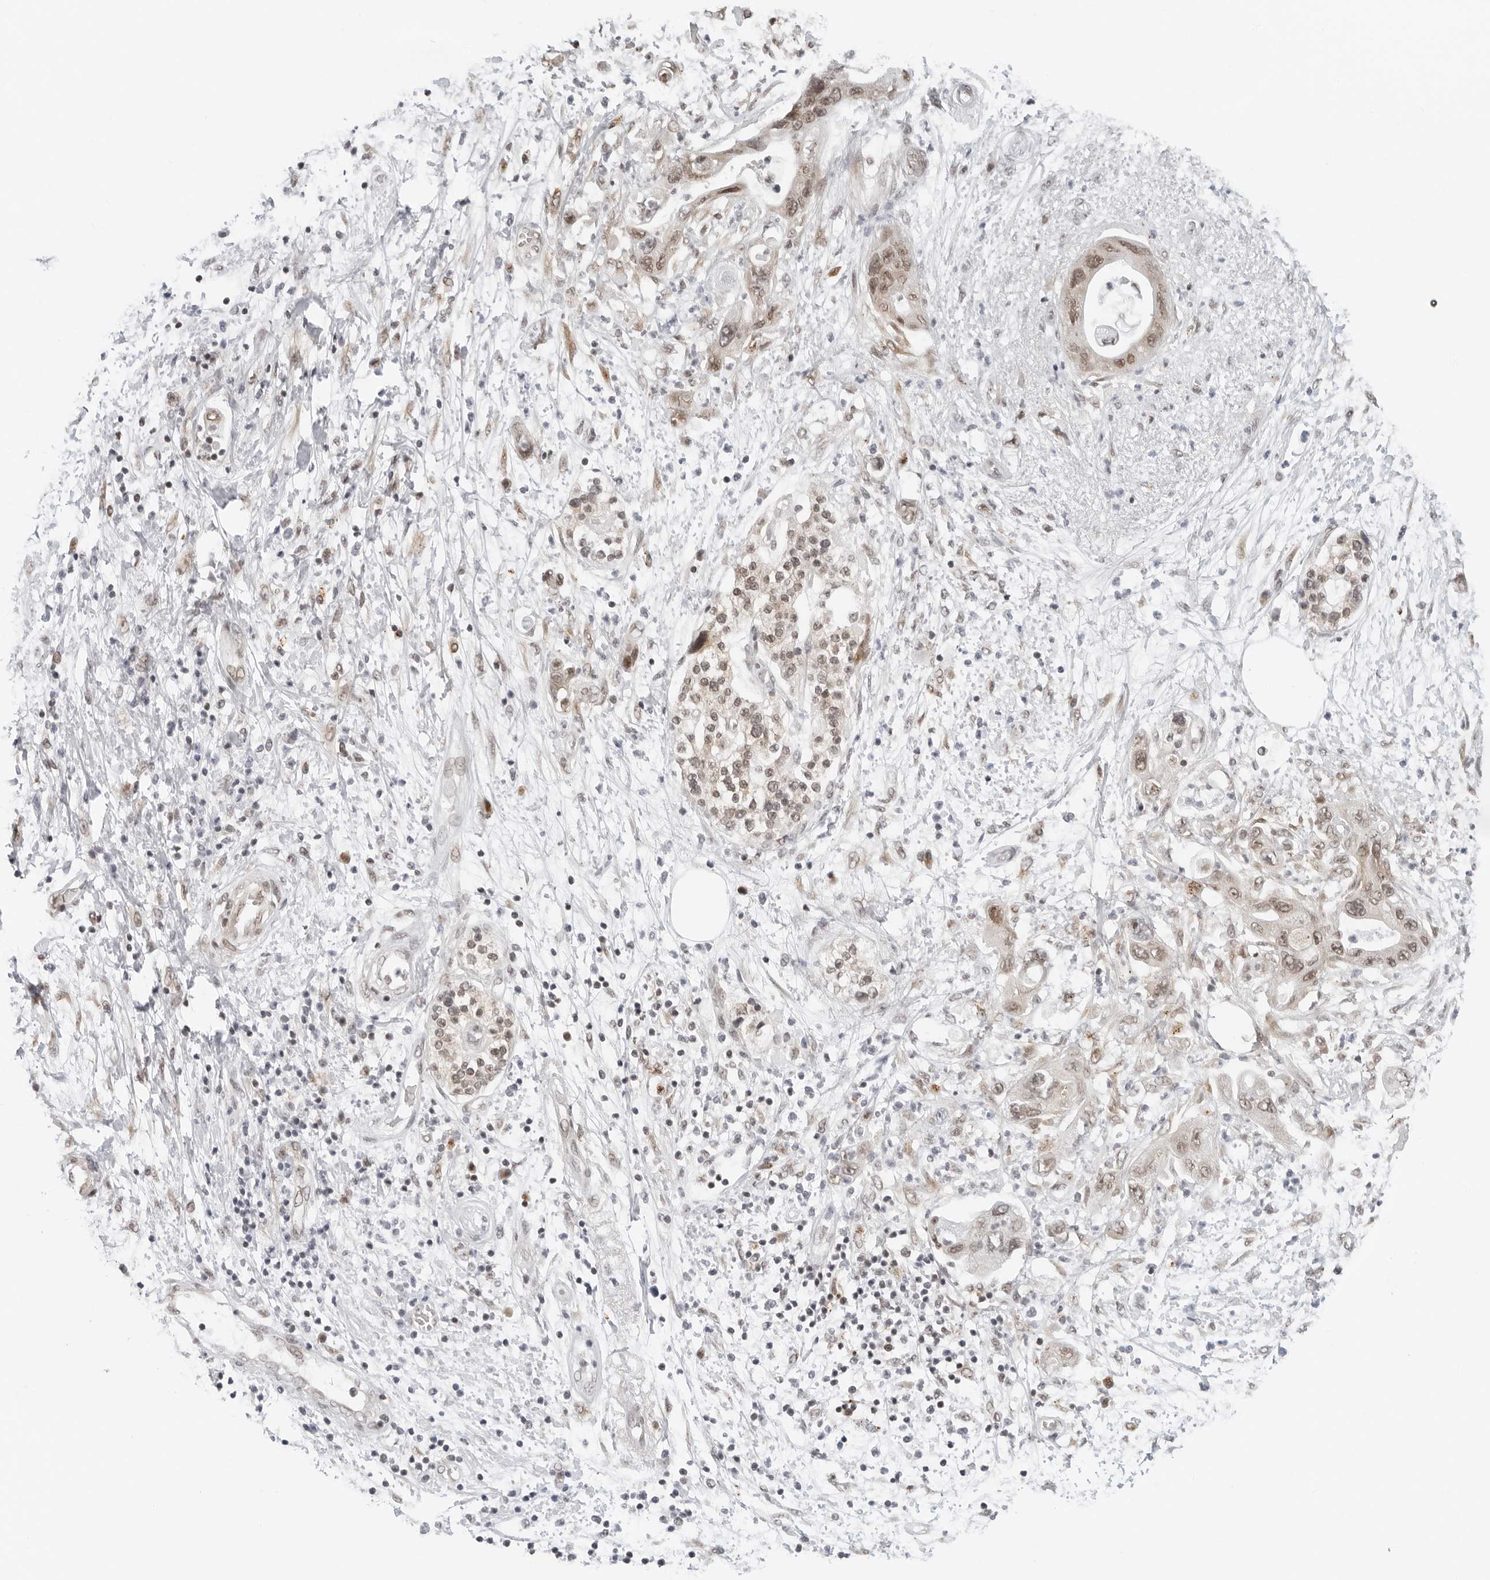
{"staining": {"intensity": "moderate", "quantity": ">75%", "location": "nuclear"}, "tissue": "pancreatic cancer", "cell_type": "Tumor cells", "image_type": "cancer", "snomed": [{"axis": "morphology", "description": "Adenocarcinoma, NOS"}, {"axis": "topography", "description": "Pancreas"}], "caption": "IHC photomicrograph of pancreatic cancer stained for a protein (brown), which shows medium levels of moderate nuclear positivity in about >75% of tumor cells.", "gene": "TOX4", "patient": {"sex": "female", "age": 73}}